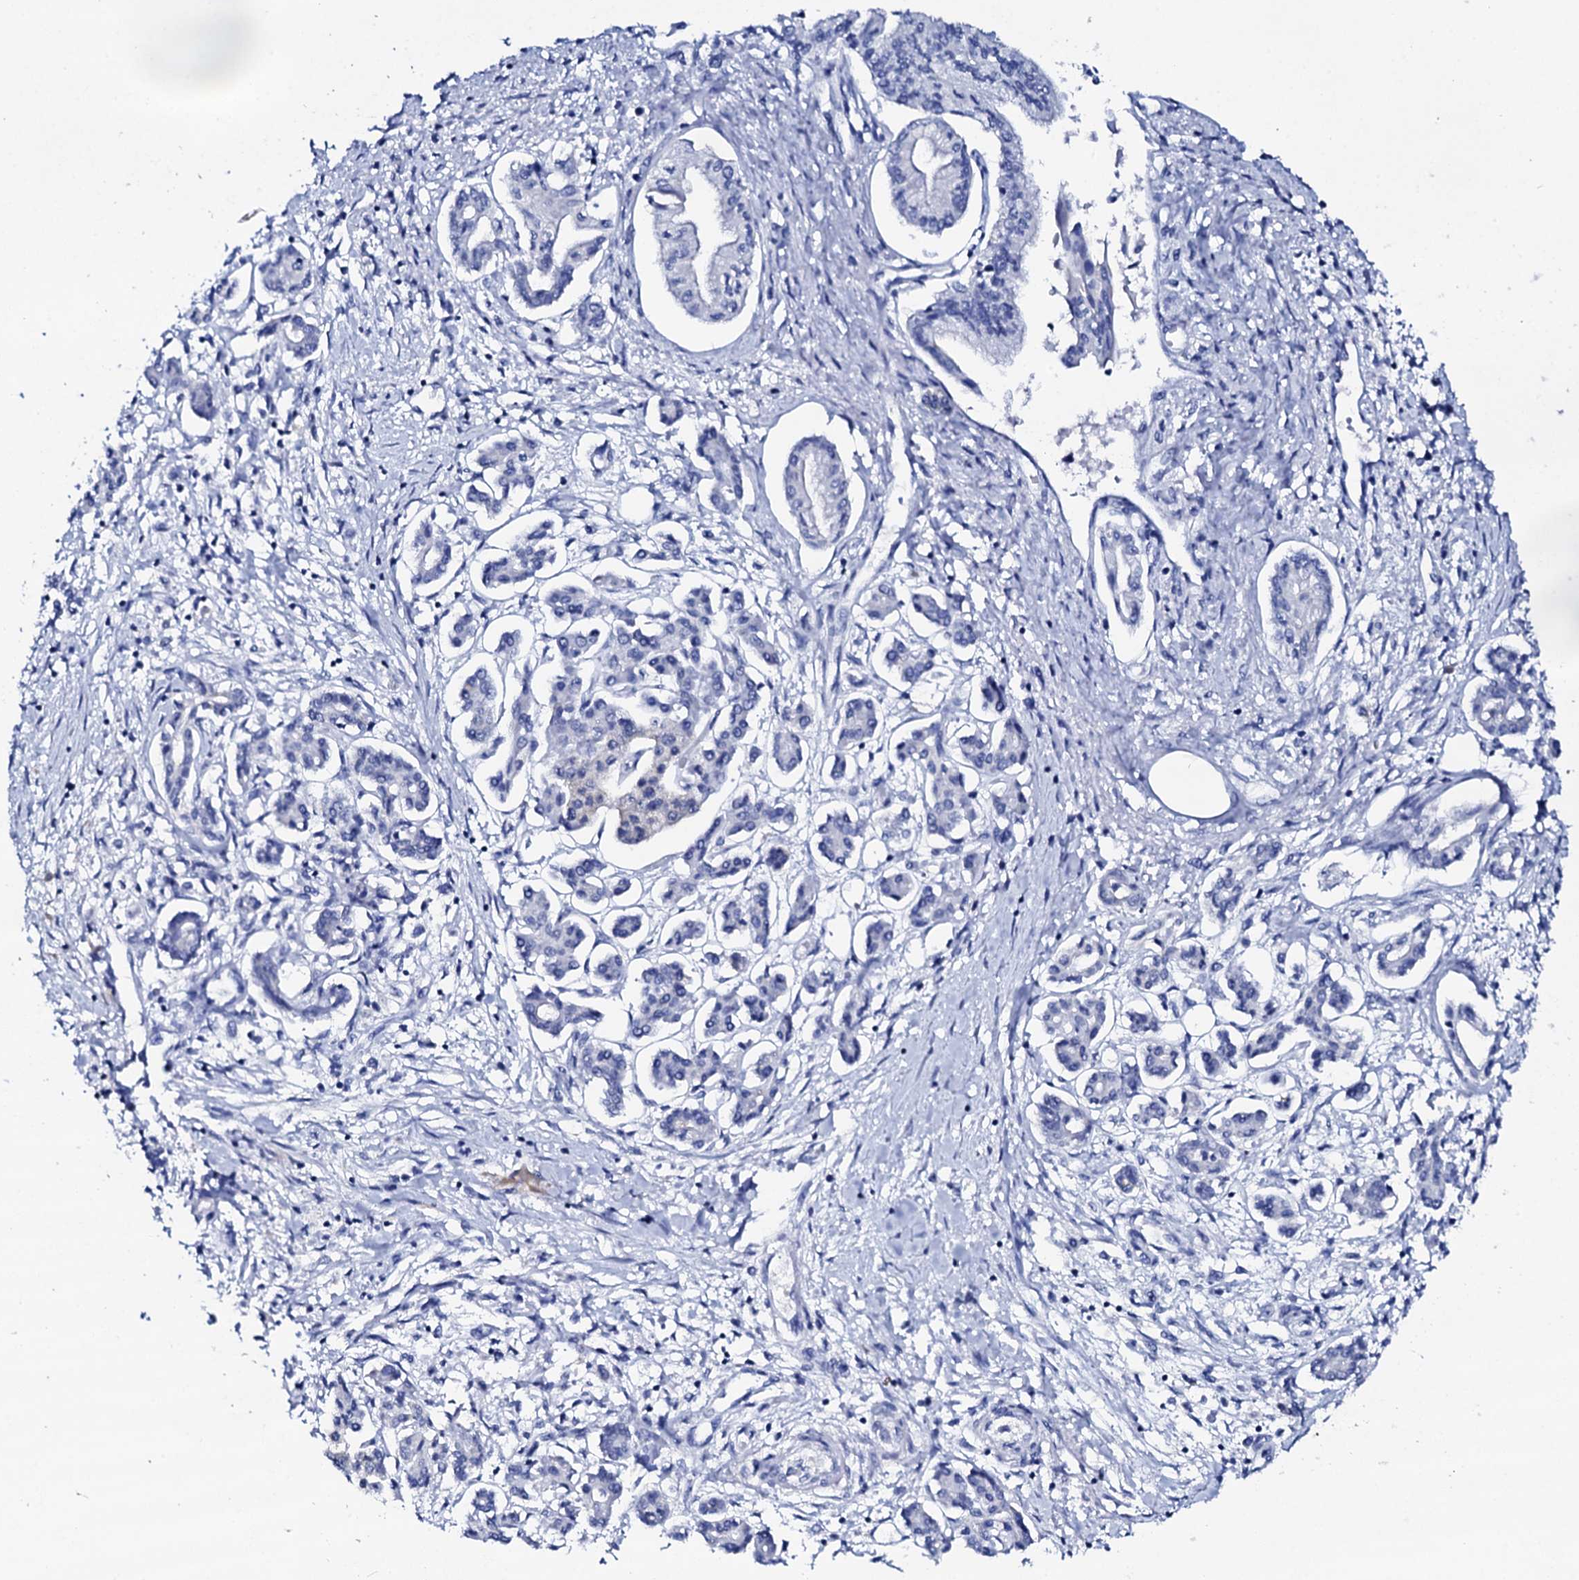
{"staining": {"intensity": "negative", "quantity": "none", "location": "none"}, "tissue": "pancreatic cancer", "cell_type": "Tumor cells", "image_type": "cancer", "snomed": [{"axis": "morphology", "description": "Adenocarcinoma, NOS"}, {"axis": "topography", "description": "Pancreas"}], "caption": "IHC of human adenocarcinoma (pancreatic) demonstrates no expression in tumor cells.", "gene": "FBXL16", "patient": {"sex": "female", "age": 50}}